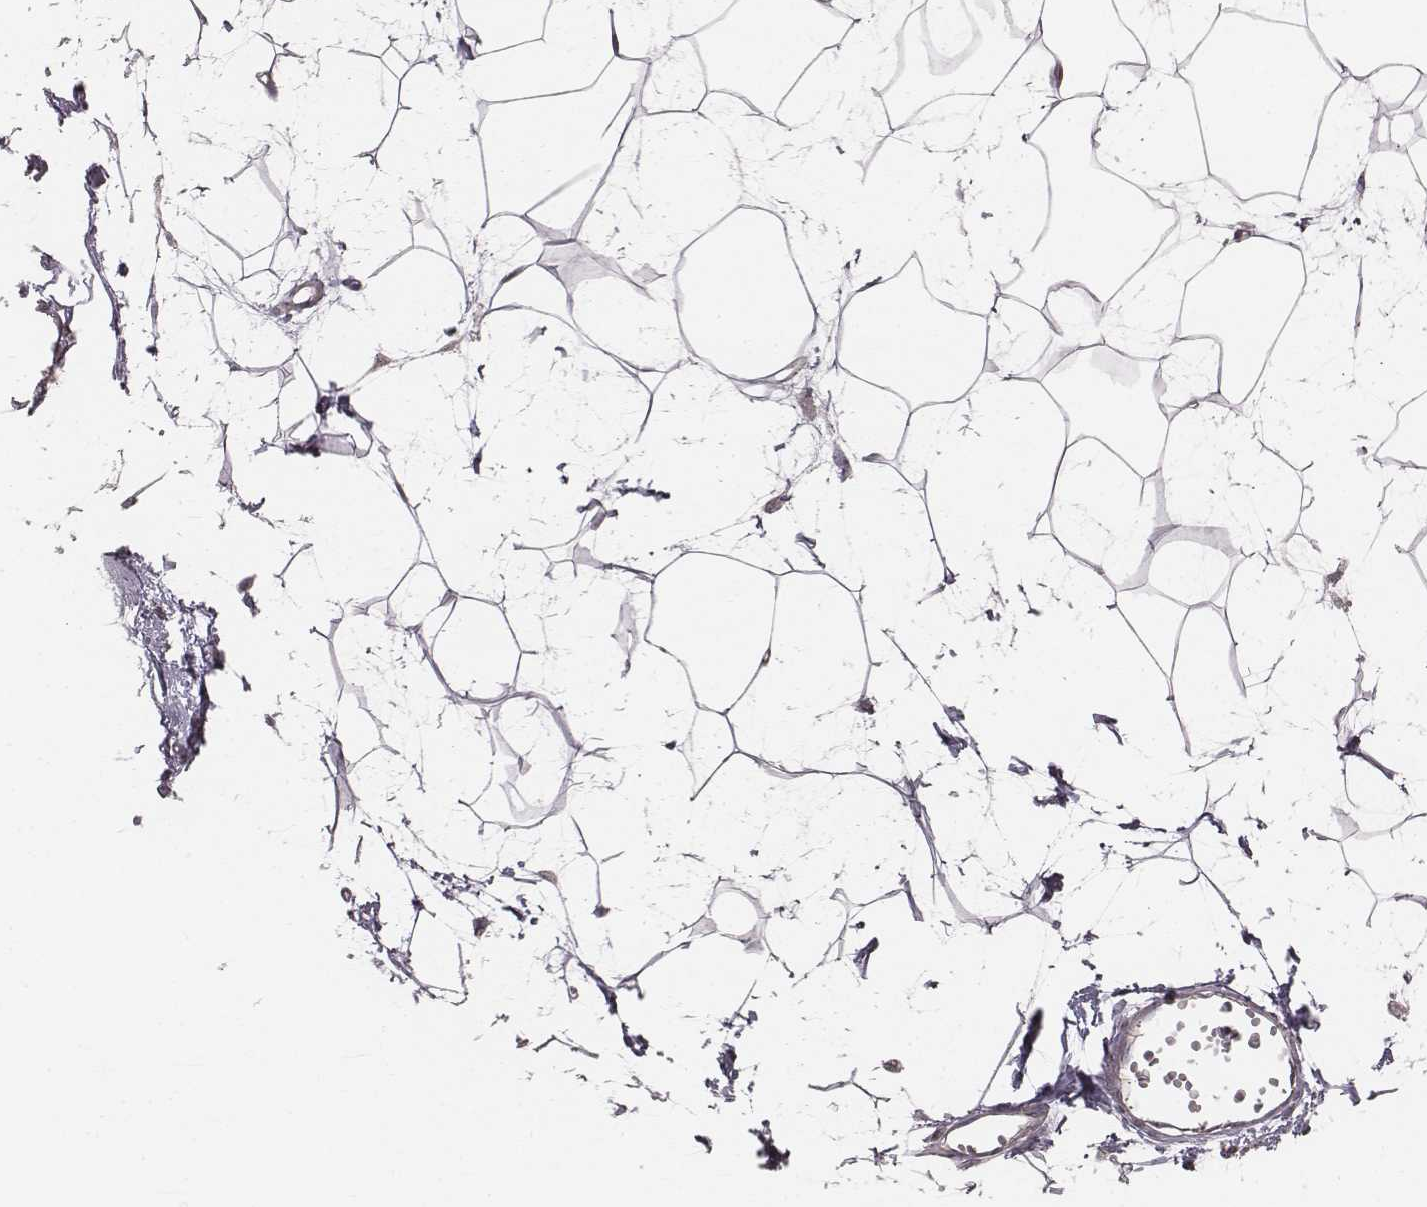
{"staining": {"intensity": "negative", "quantity": "none", "location": "none"}, "tissue": "breast", "cell_type": "Adipocytes", "image_type": "normal", "snomed": [{"axis": "morphology", "description": "Normal tissue, NOS"}, {"axis": "topography", "description": "Breast"}], "caption": "High magnification brightfield microscopy of unremarkable breast stained with DAB (brown) and counterstained with hematoxylin (blue): adipocytes show no significant positivity. The staining was performed using DAB to visualize the protein expression in brown, while the nuclei were stained in blue with hematoxylin (Magnification: 20x).", "gene": "SLC7A4", "patient": {"sex": "female", "age": 45}}